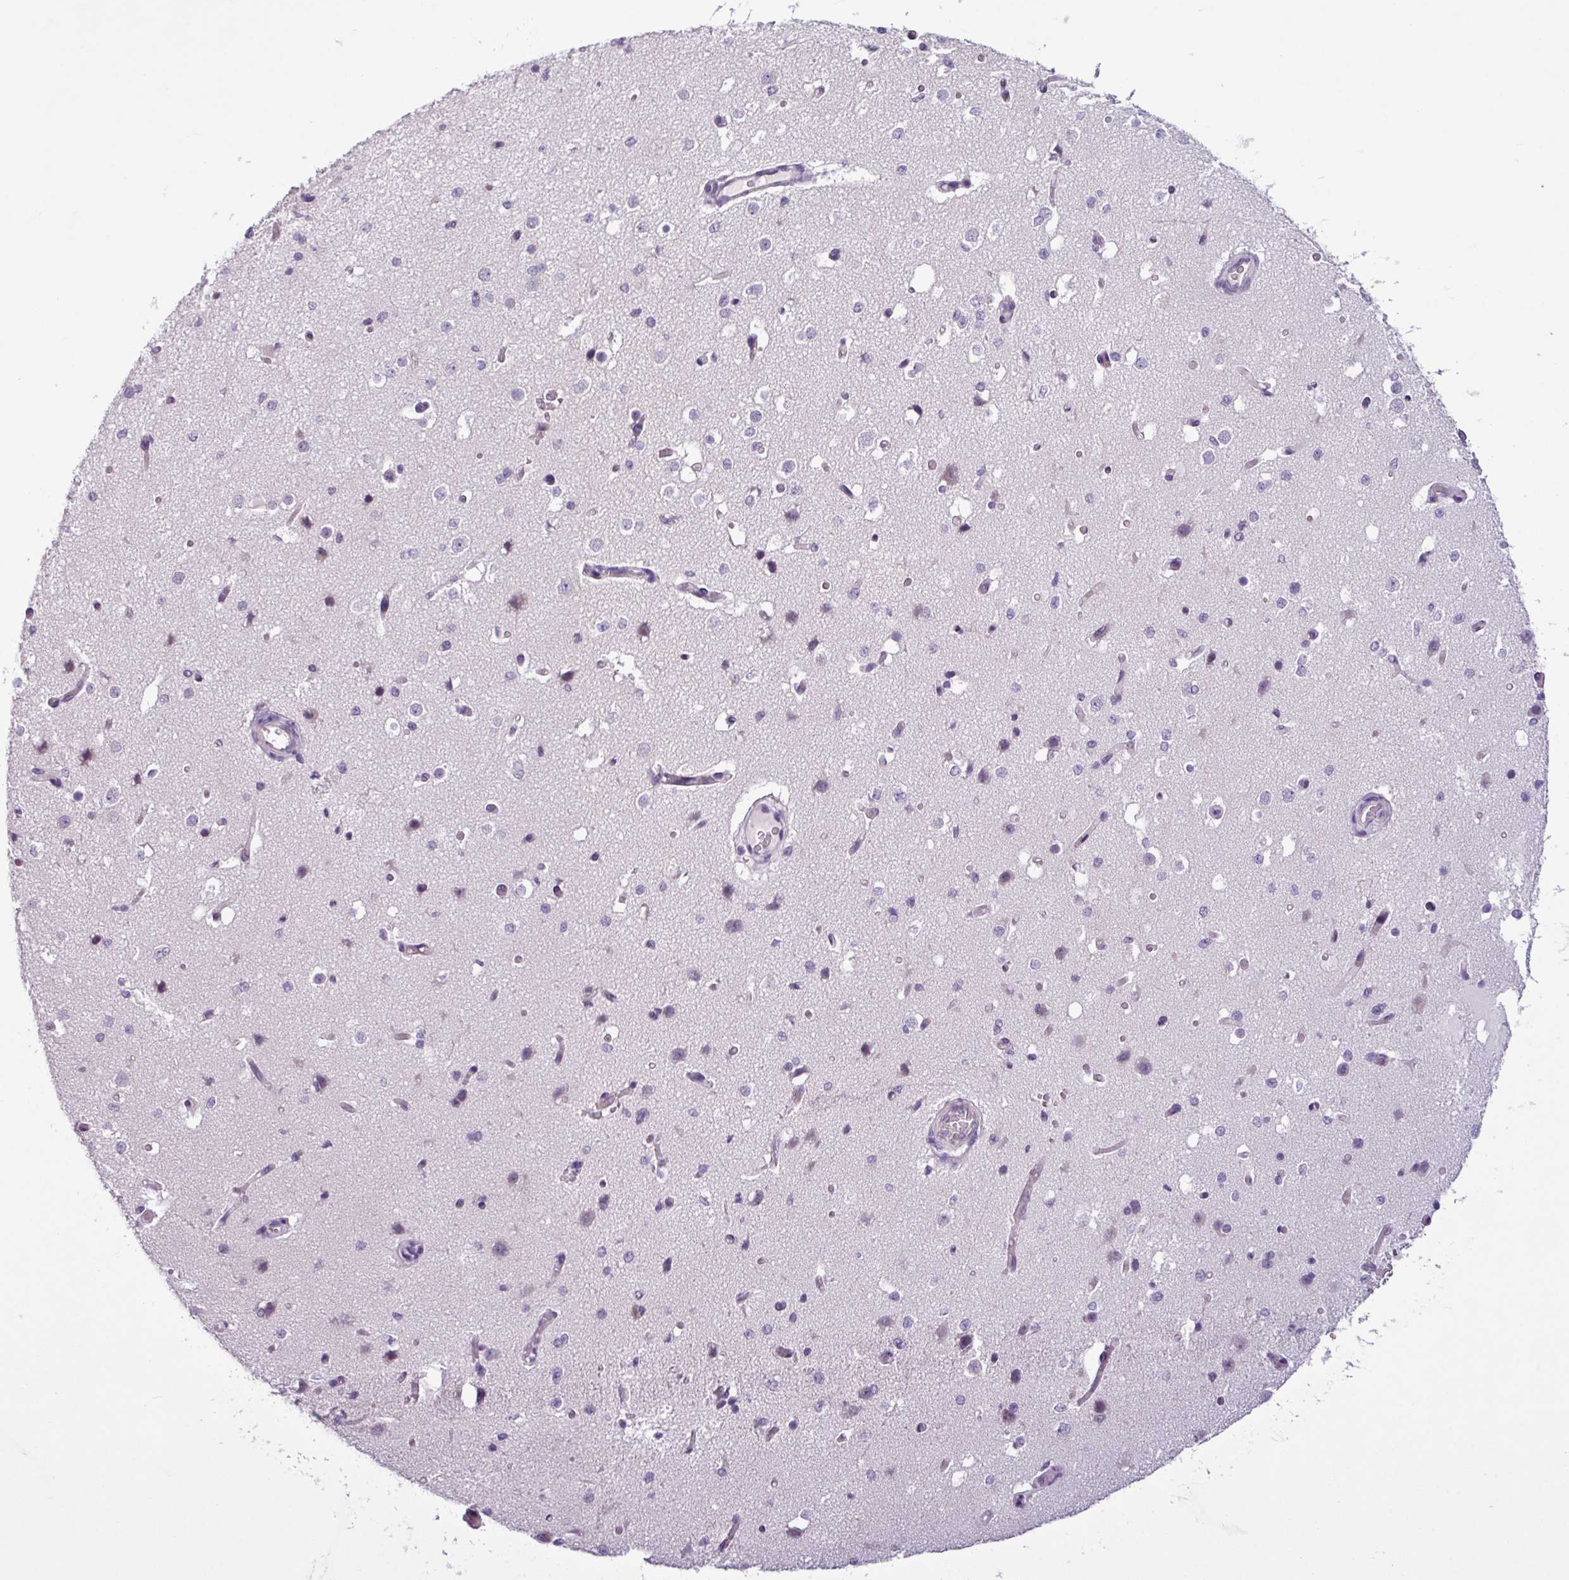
{"staining": {"intensity": "negative", "quantity": "none", "location": "none"}, "tissue": "cerebral cortex", "cell_type": "Endothelial cells", "image_type": "normal", "snomed": [{"axis": "morphology", "description": "Normal tissue, NOS"}, {"axis": "morphology", "description": "Inflammation, NOS"}, {"axis": "topography", "description": "Cerebral cortex"}], "caption": "A high-resolution image shows immunohistochemistry staining of unremarkable cerebral cortex, which demonstrates no significant staining in endothelial cells. (Brightfield microscopy of DAB IHC at high magnification).", "gene": "C9orf24", "patient": {"sex": "male", "age": 6}}